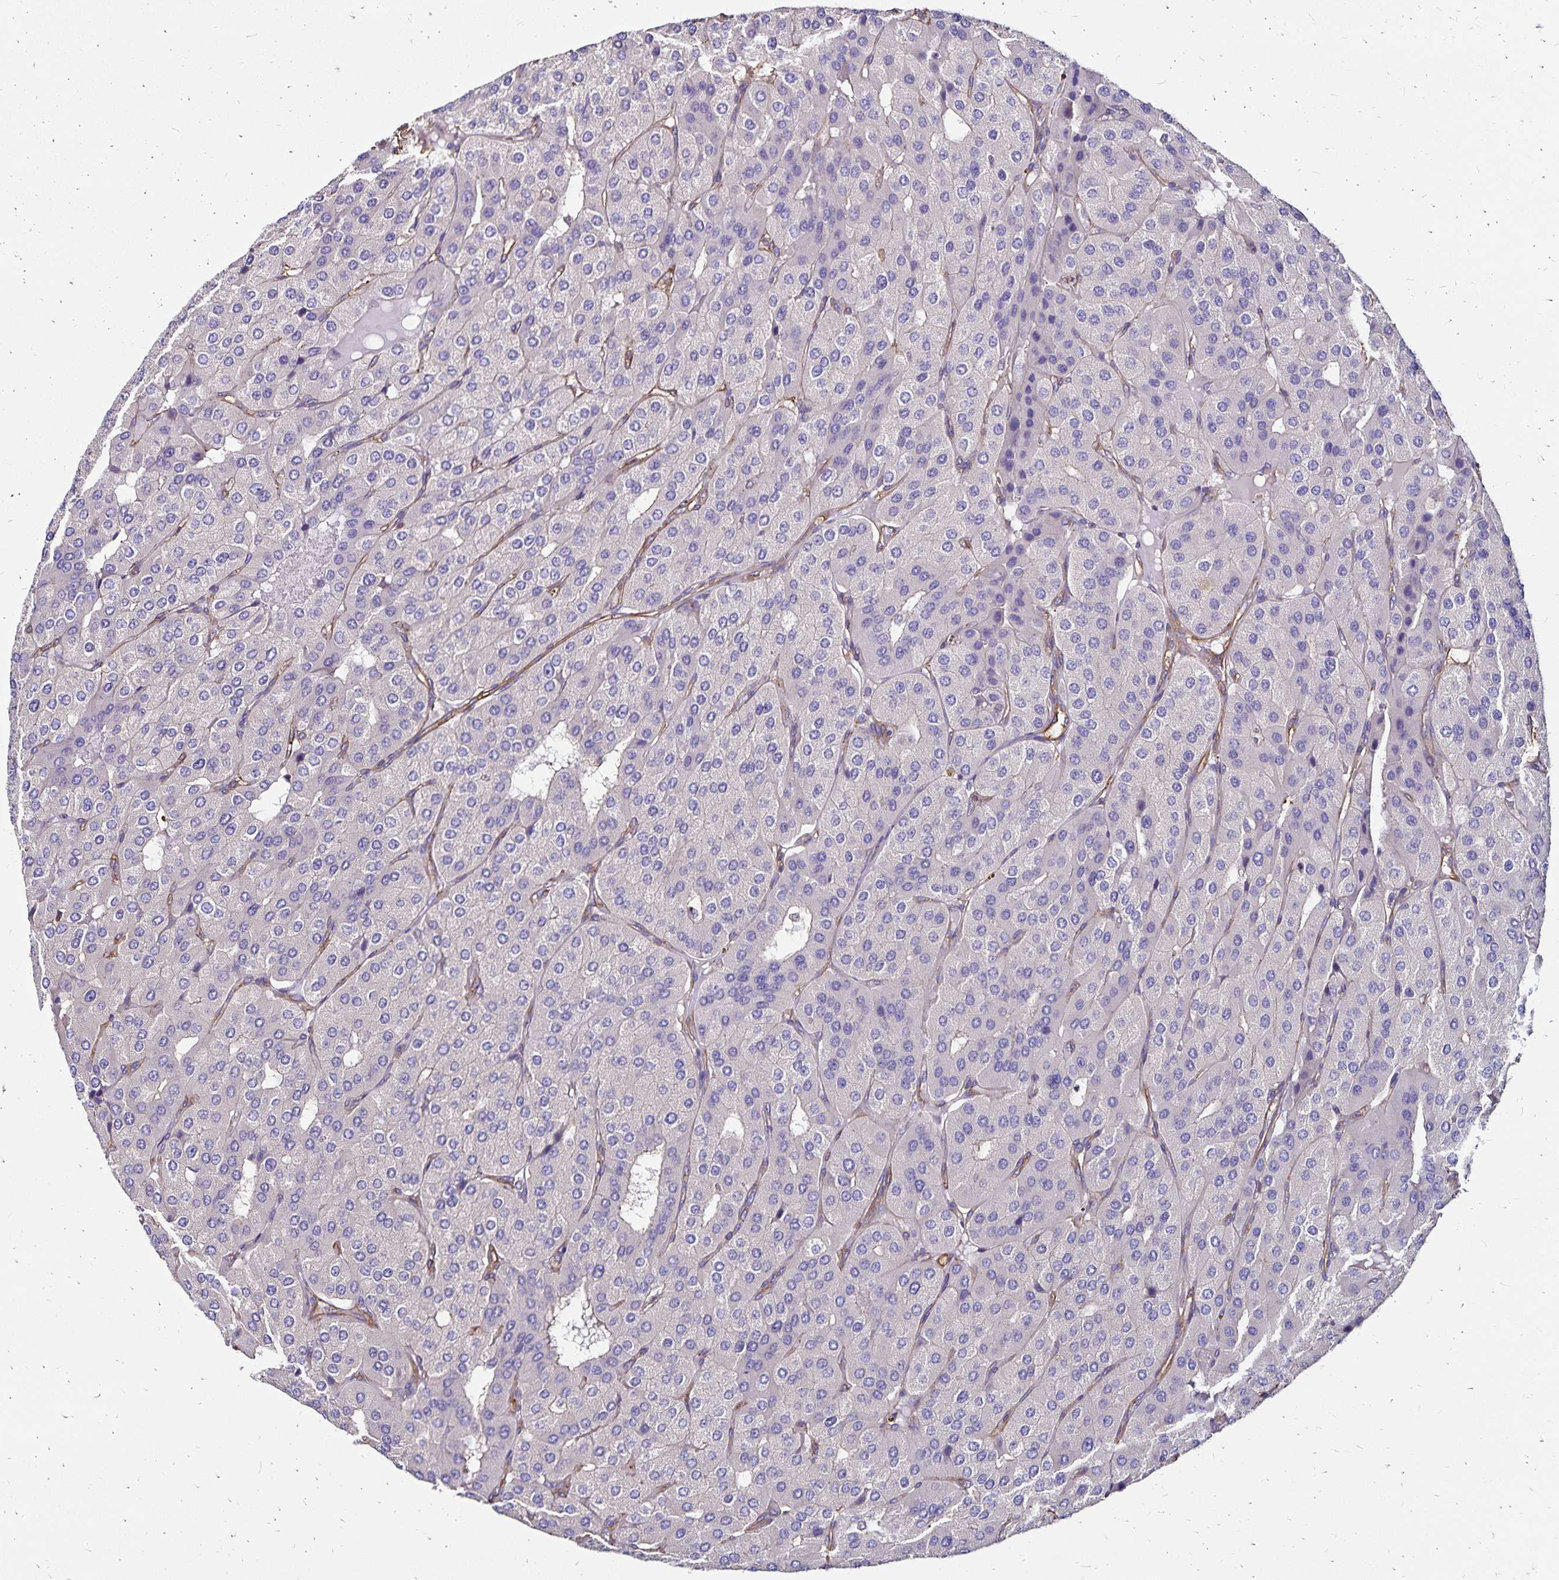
{"staining": {"intensity": "negative", "quantity": "none", "location": "none"}, "tissue": "parathyroid gland", "cell_type": "Glandular cells", "image_type": "normal", "snomed": [{"axis": "morphology", "description": "Normal tissue, NOS"}, {"axis": "morphology", "description": "Adenoma, NOS"}, {"axis": "topography", "description": "Parathyroid gland"}], "caption": "DAB (3,3'-diaminobenzidine) immunohistochemical staining of normal parathyroid gland displays no significant positivity in glandular cells. (DAB (3,3'-diaminobenzidine) IHC, high magnification).", "gene": "RPRML", "patient": {"sex": "female", "age": 86}}